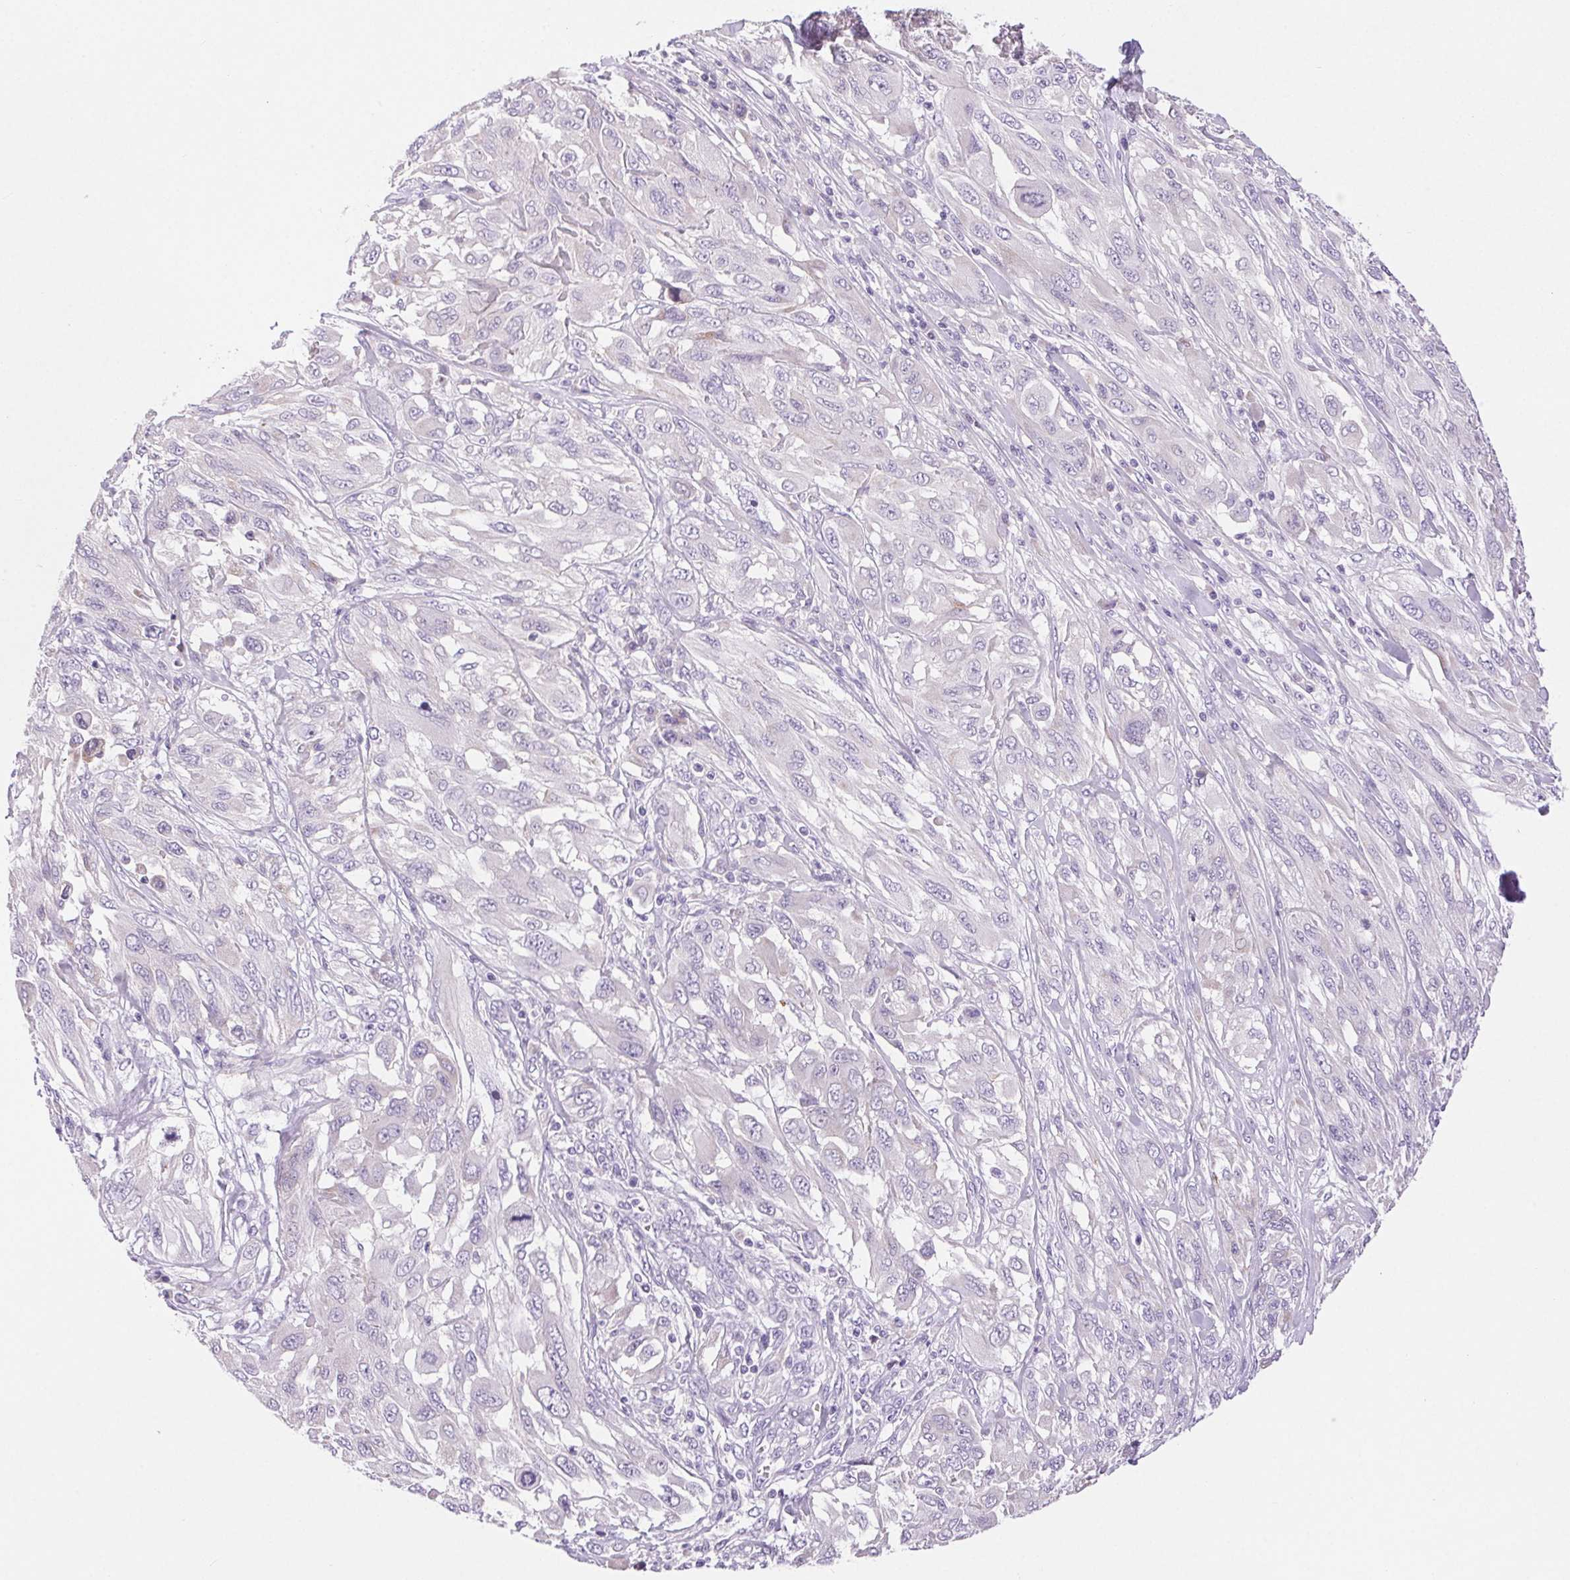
{"staining": {"intensity": "negative", "quantity": "none", "location": "none"}, "tissue": "melanoma", "cell_type": "Tumor cells", "image_type": "cancer", "snomed": [{"axis": "morphology", "description": "Malignant melanoma, NOS"}, {"axis": "topography", "description": "Skin"}], "caption": "High power microscopy histopathology image of an immunohistochemistry (IHC) photomicrograph of malignant melanoma, revealing no significant staining in tumor cells.", "gene": "ARHGAP11B", "patient": {"sex": "female", "age": 91}}